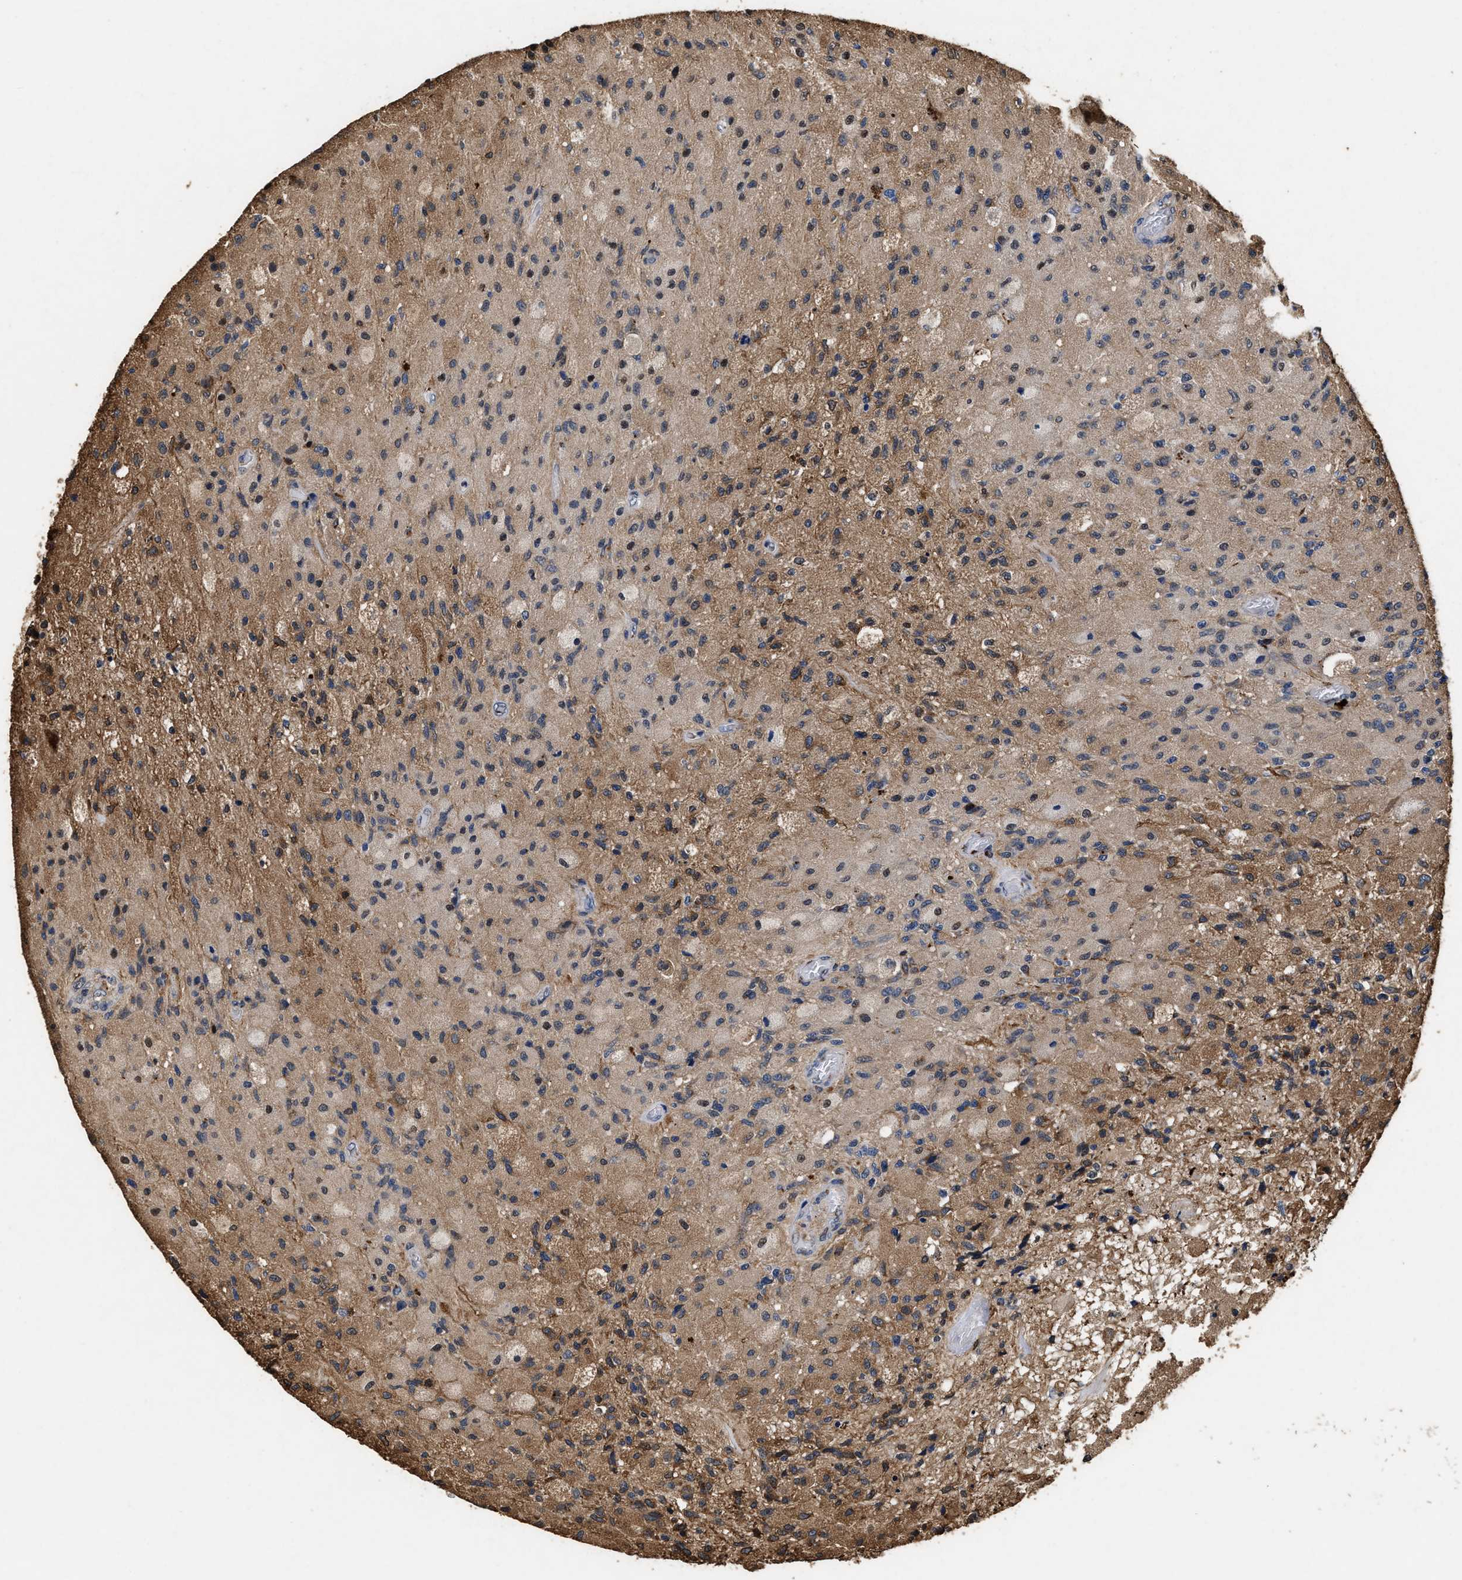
{"staining": {"intensity": "moderate", "quantity": "25%-75%", "location": "cytoplasmic/membranous,nuclear"}, "tissue": "glioma", "cell_type": "Tumor cells", "image_type": "cancer", "snomed": [{"axis": "morphology", "description": "Normal tissue, NOS"}, {"axis": "morphology", "description": "Glioma, malignant, High grade"}, {"axis": "topography", "description": "Cerebral cortex"}], "caption": "Immunohistochemical staining of glioma exhibits medium levels of moderate cytoplasmic/membranous and nuclear protein expression in about 25%-75% of tumor cells.", "gene": "TPST2", "patient": {"sex": "male", "age": 77}}